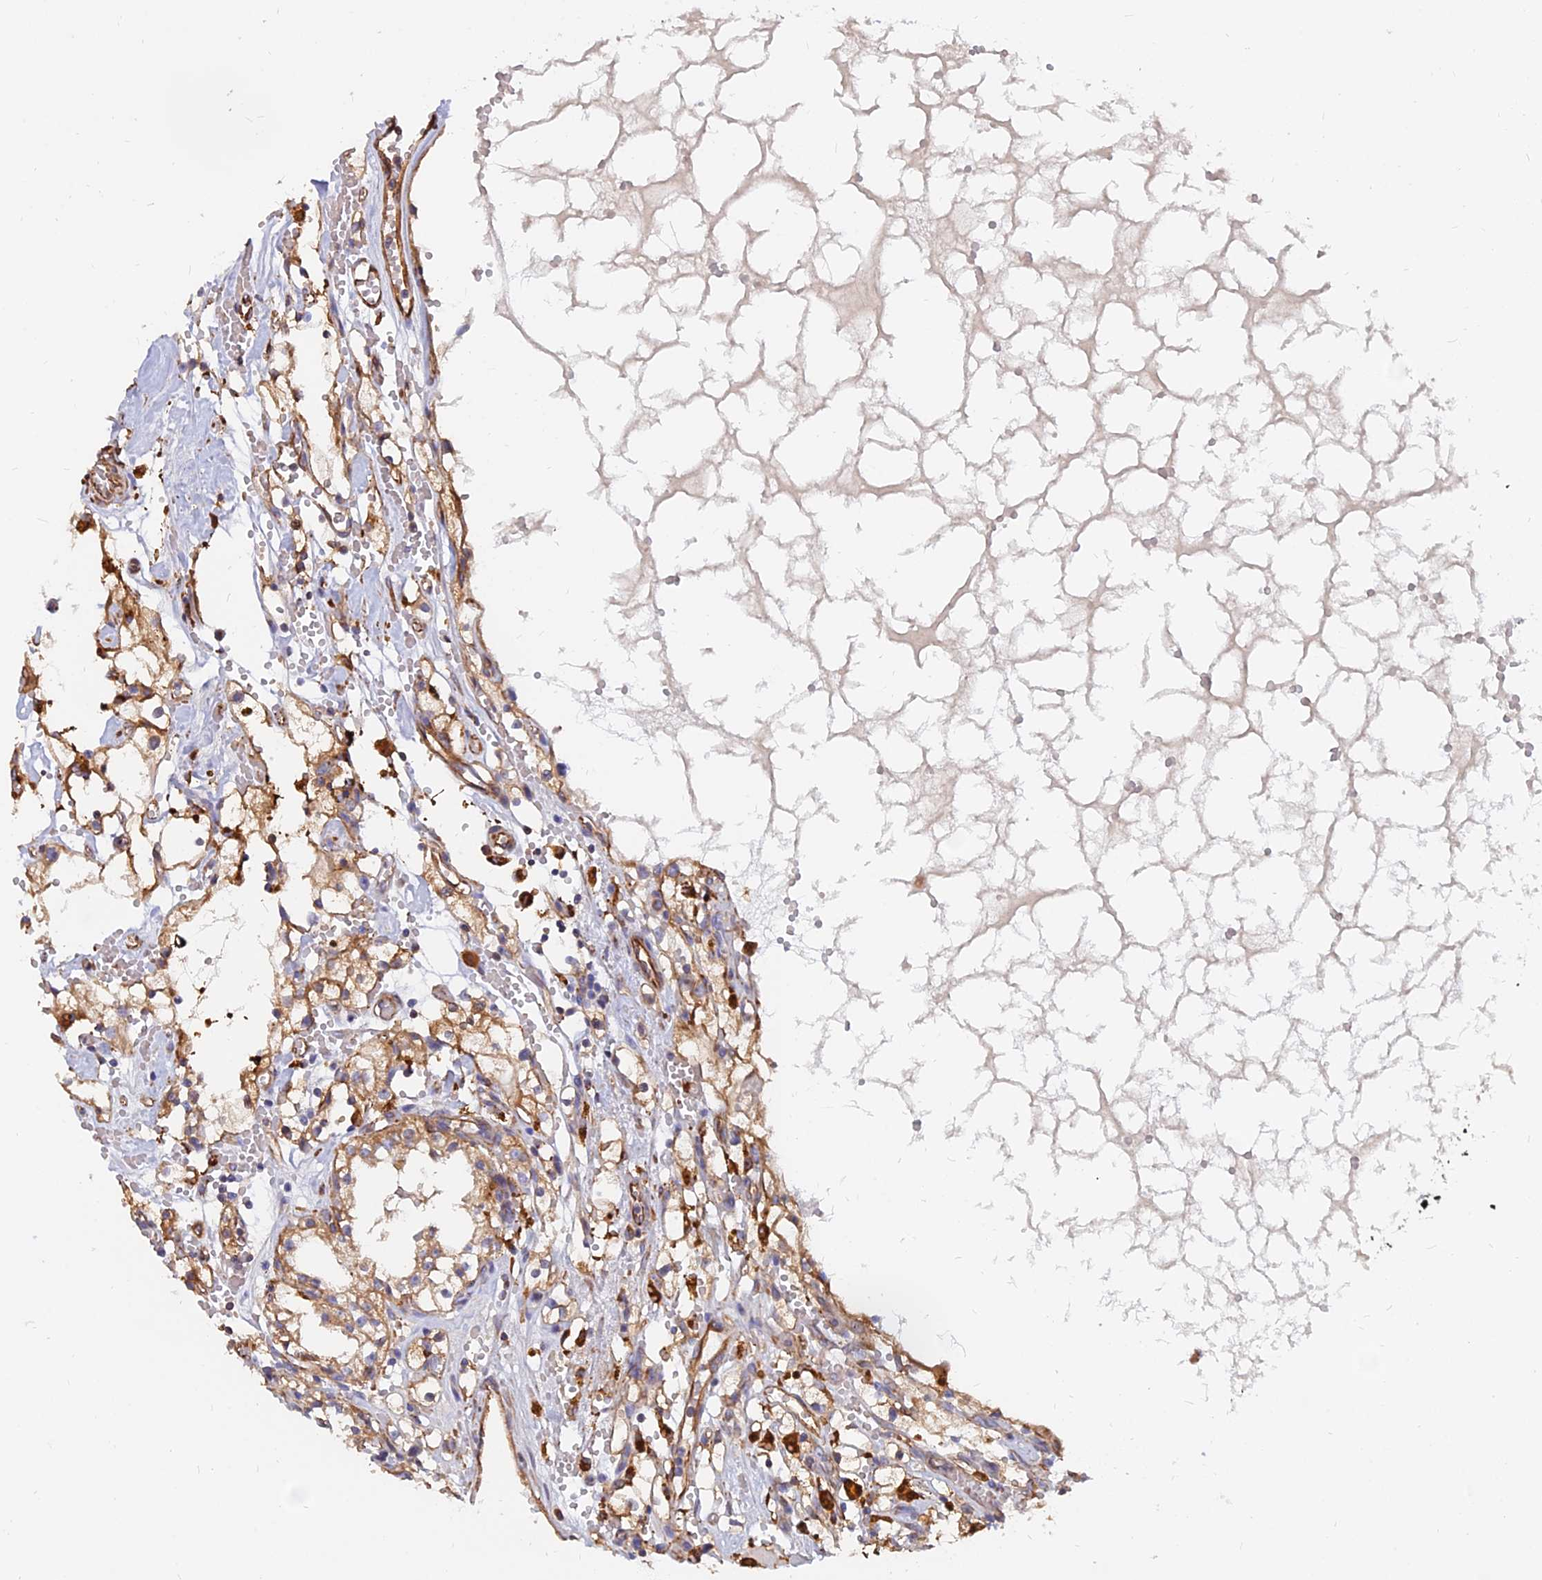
{"staining": {"intensity": "moderate", "quantity": ">75%", "location": "cytoplasmic/membranous"}, "tissue": "renal cancer", "cell_type": "Tumor cells", "image_type": "cancer", "snomed": [{"axis": "morphology", "description": "Adenocarcinoma, NOS"}, {"axis": "topography", "description": "Kidney"}], "caption": "Moderate cytoplasmic/membranous positivity for a protein is appreciated in about >75% of tumor cells of renal cancer (adenocarcinoma) using IHC.", "gene": "CDK18", "patient": {"sex": "male", "age": 56}}